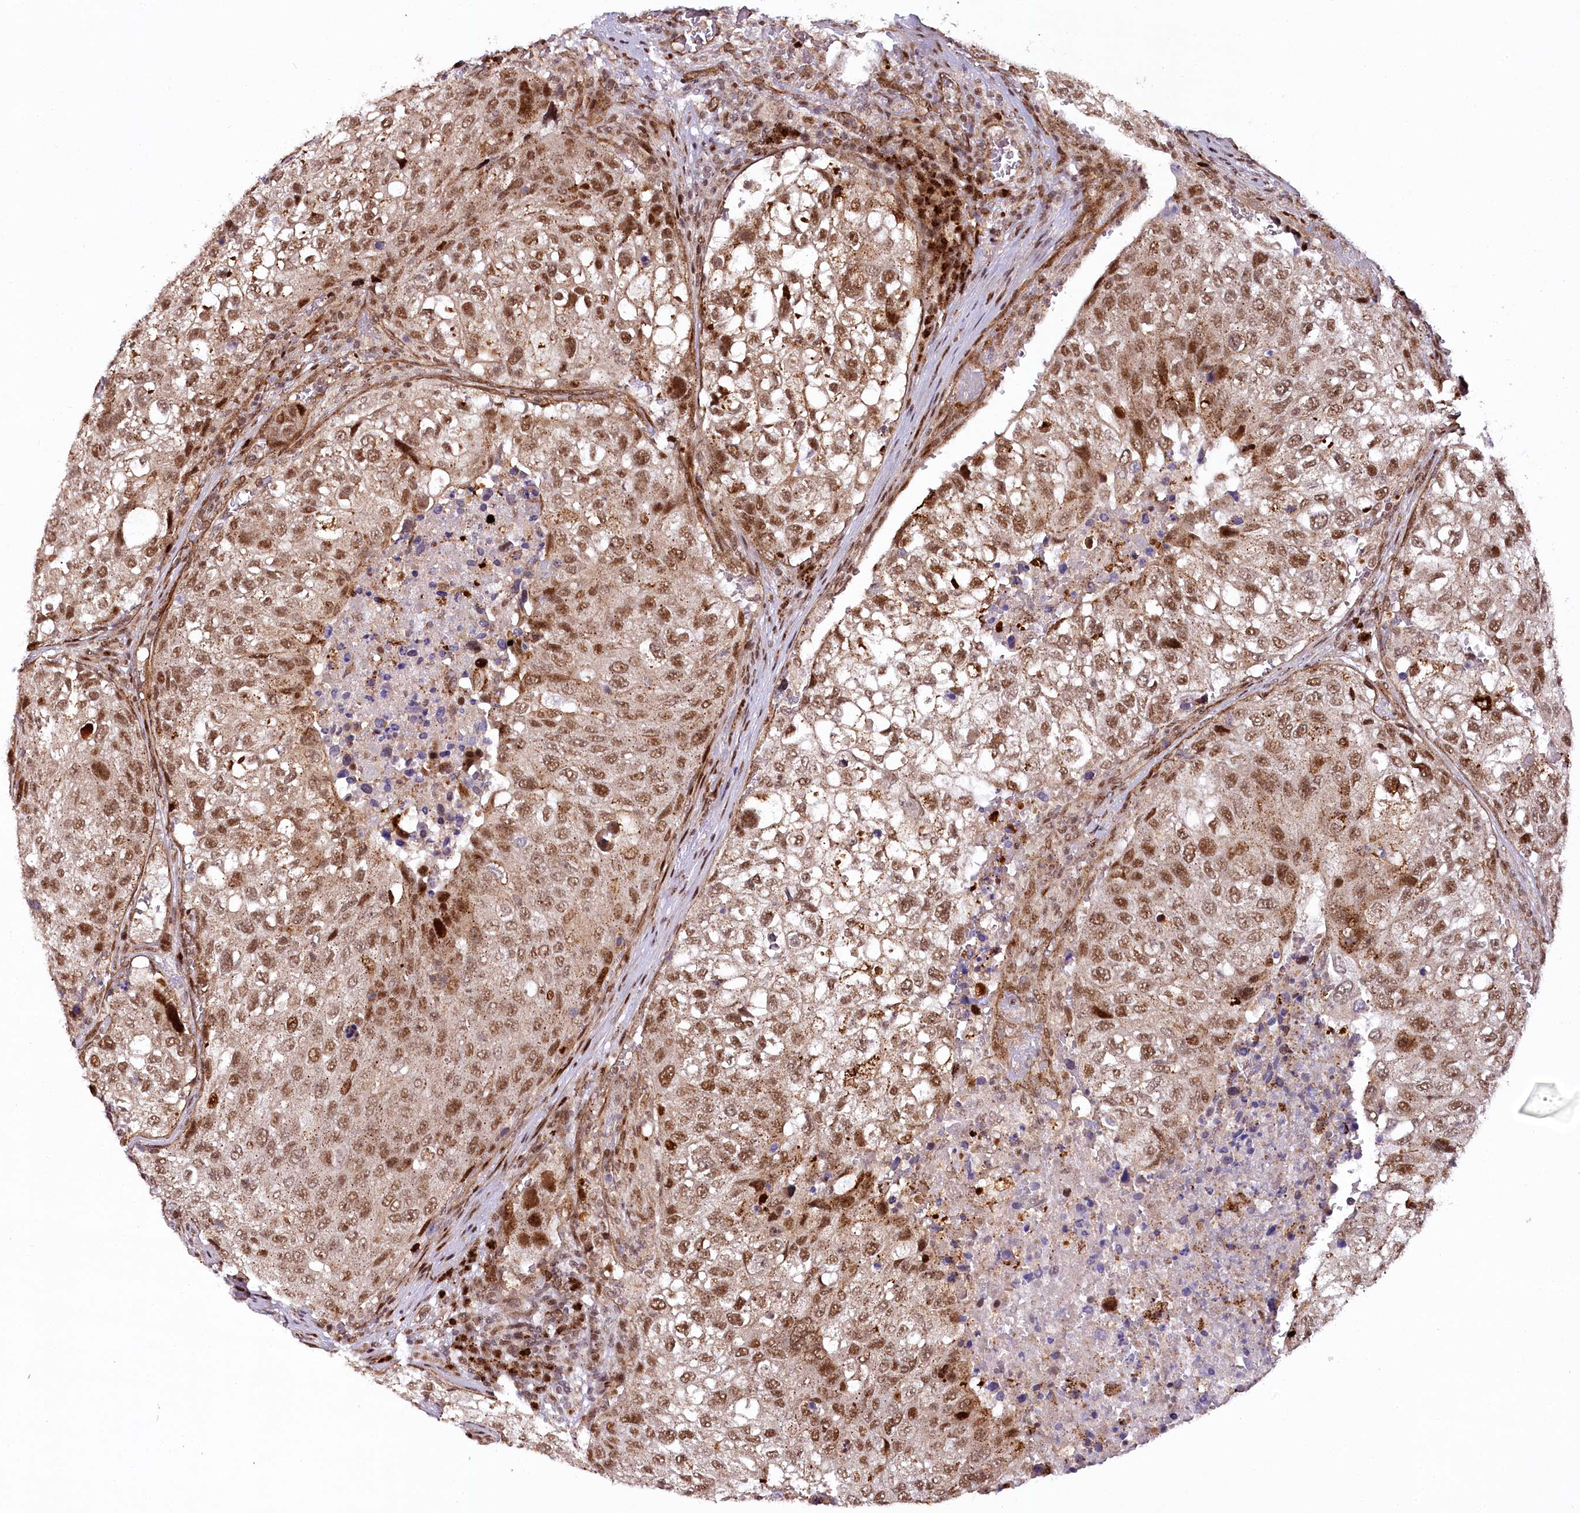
{"staining": {"intensity": "moderate", "quantity": ">75%", "location": "cytoplasmic/membranous,nuclear"}, "tissue": "urothelial cancer", "cell_type": "Tumor cells", "image_type": "cancer", "snomed": [{"axis": "morphology", "description": "Urothelial carcinoma, High grade"}, {"axis": "topography", "description": "Lymph node"}, {"axis": "topography", "description": "Urinary bladder"}], "caption": "Brown immunohistochemical staining in urothelial cancer reveals moderate cytoplasmic/membranous and nuclear staining in about >75% of tumor cells. (DAB (3,3'-diaminobenzidine) IHC, brown staining for protein, blue staining for nuclei).", "gene": "COPG1", "patient": {"sex": "male", "age": 51}}